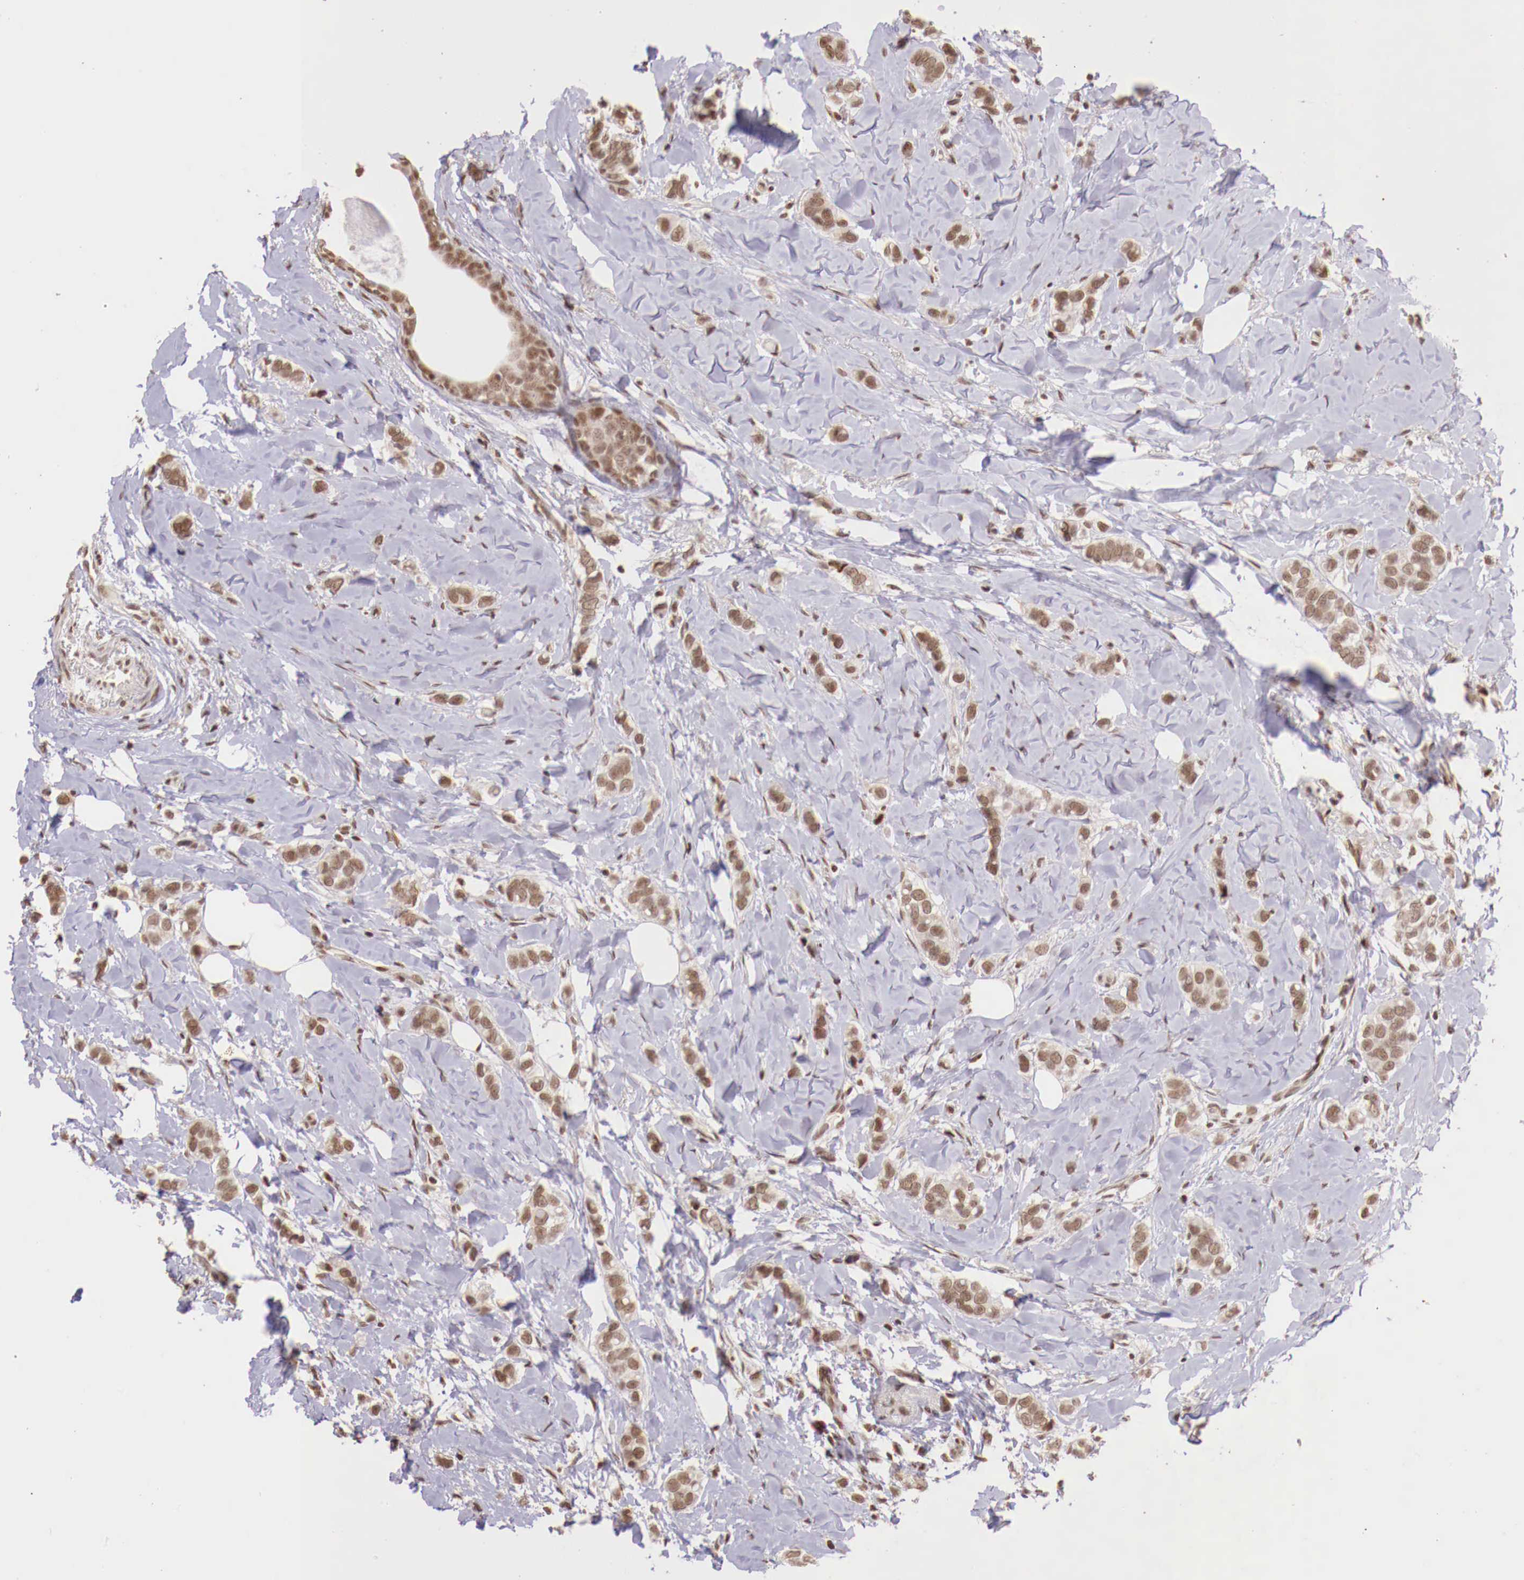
{"staining": {"intensity": "weak", "quantity": ">75%", "location": "nuclear"}, "tissue": "breast cancer", "cell_type": "Tumor cells", "image_type": "cancer", "snomed": [{"axis": "morphology", "description": "Duct carcinoma"}, {"axis": "topography", "description": "Breast"}], "caption": "An image showing weak nuclear positivity in about >75% of tumor cells in invasive ductal carcinoma (breast), as visualized by brown immunohistochemical staining.", "gene": "SP1", "patient": {"sex": "female", "age": 72}}